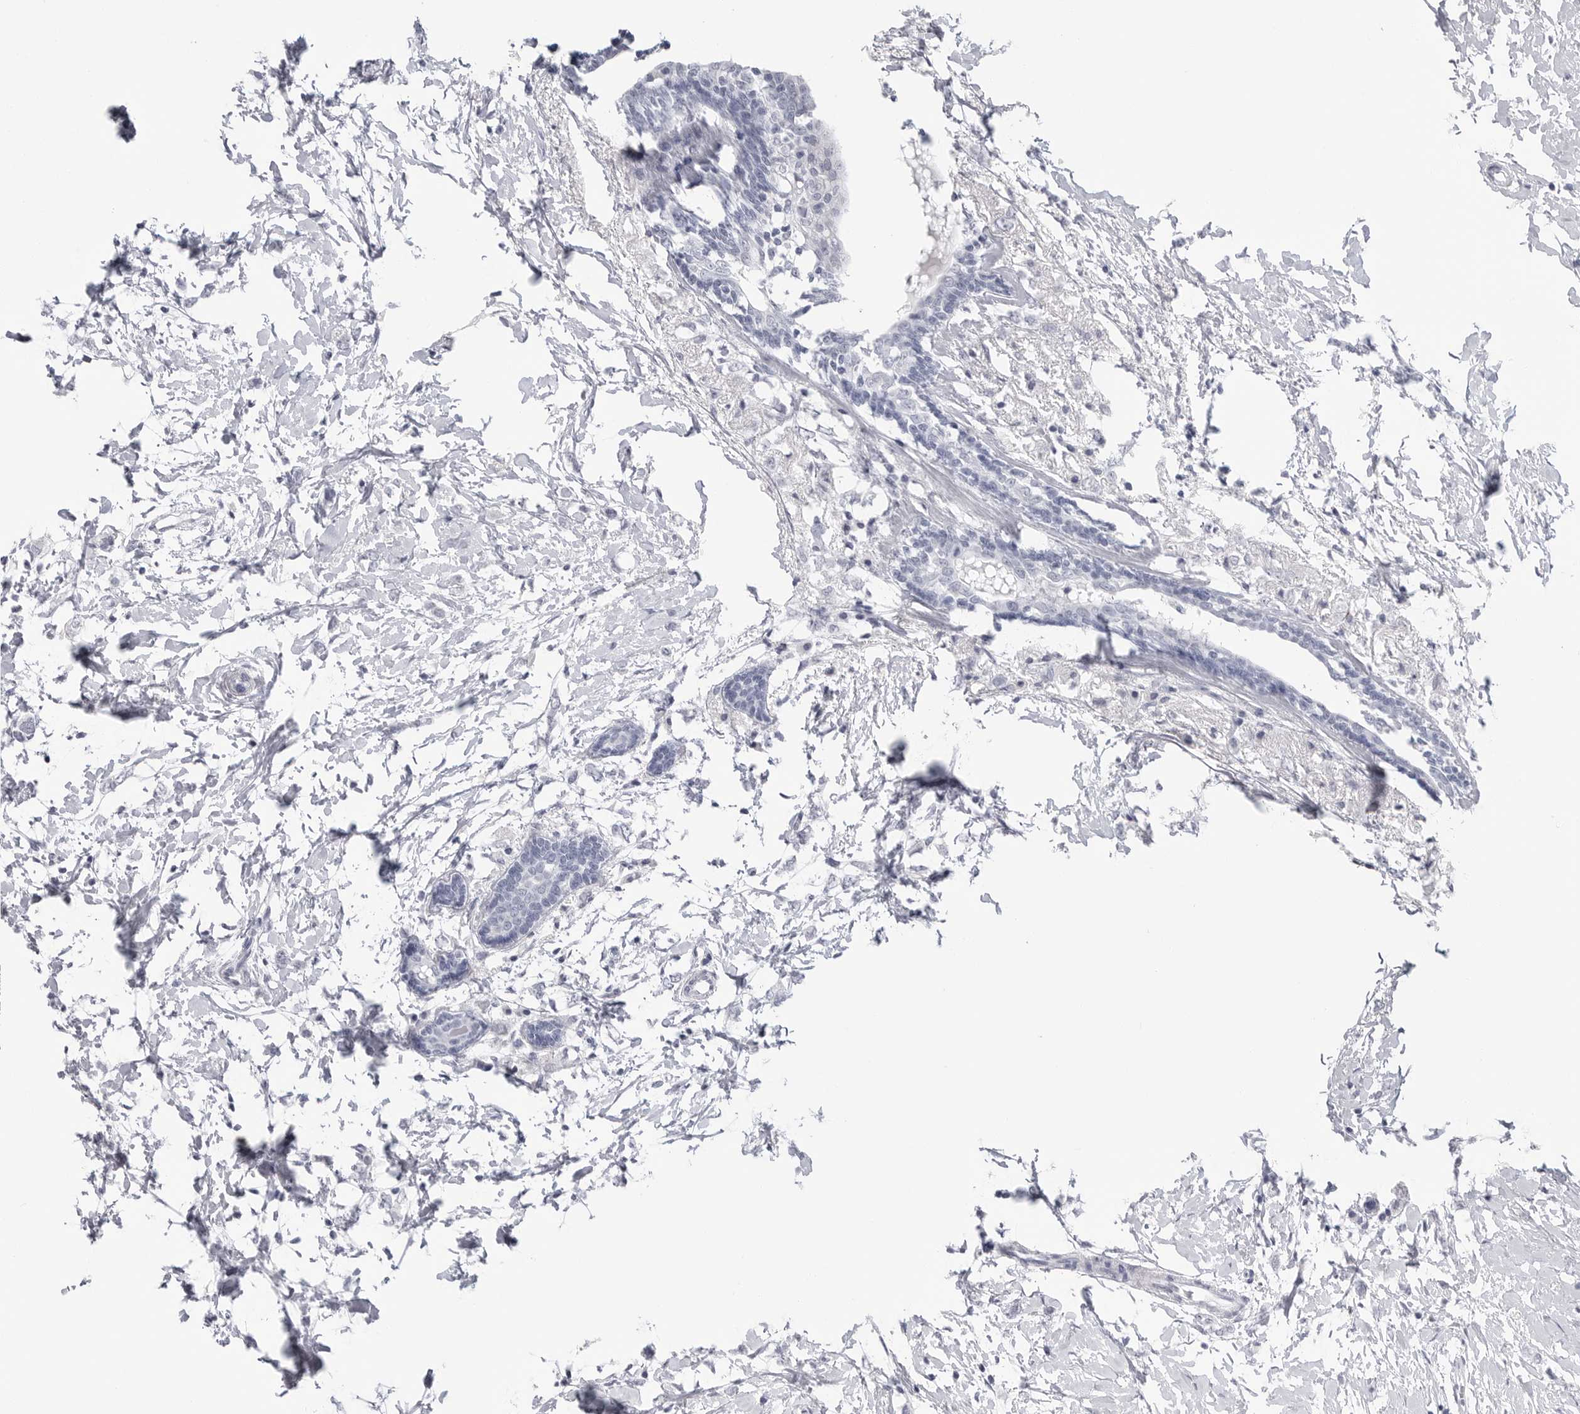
{"staining": {"intensity": "negative", "quantity": "none", "location": "none"}, "tissue": "breast cancer", "cell_type": "Tumor cells", "image_type": "cancer", "snomed": [{"axis": "morphology", "description": "Normal tissue, NOS"}, {"axis": "morphology", "description": "Lobular carcinoma"}, {"axis": "topography", "description": "Breast"}], "caption": "A histopathology image of human breast cancer (lobular carcinoma) is negative for staining in tumor cells.", "gene": "PGA3", "patient": {"sex": "female", "age": 47}}